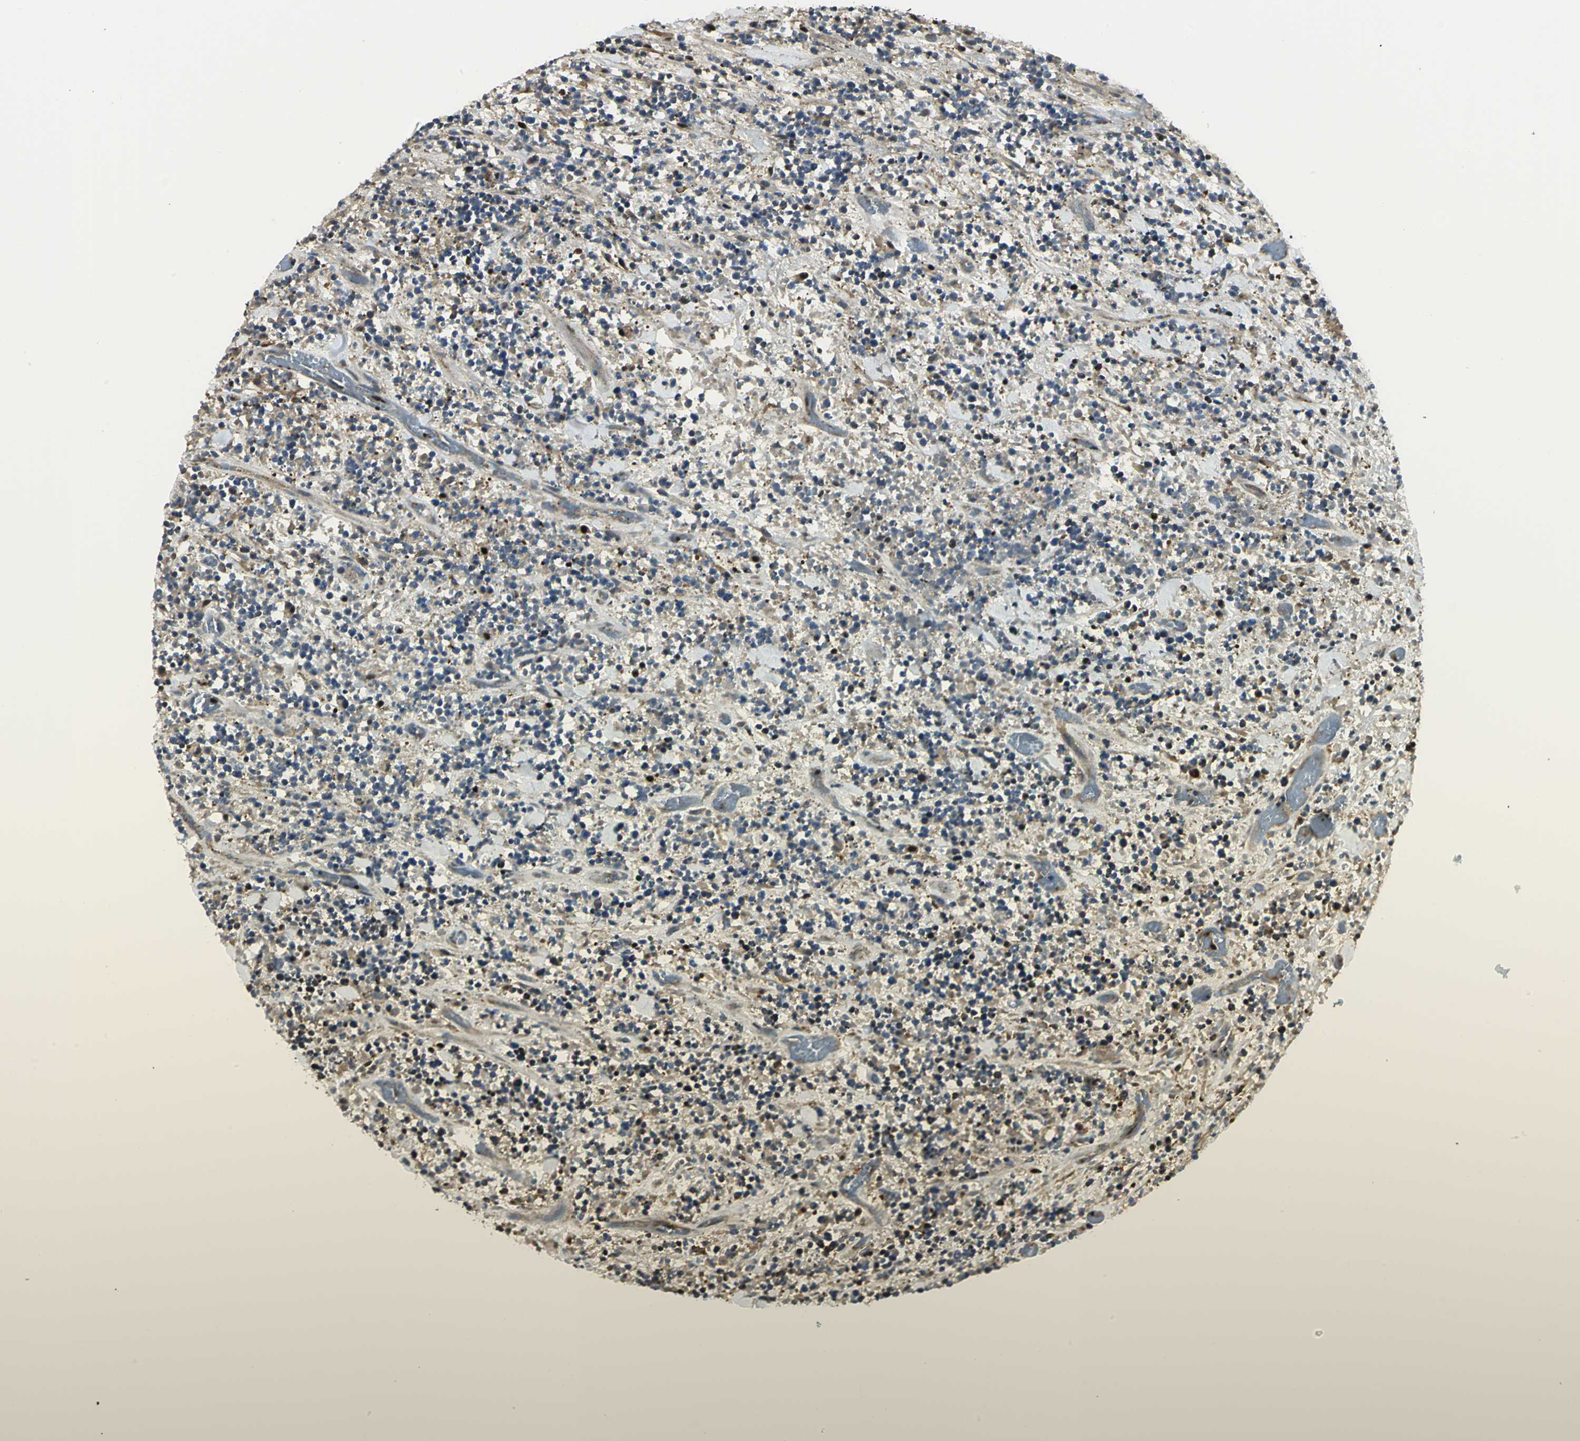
{"staining": {"intensity": "moderate", "quantity": "25%-75%", "location": "cytoplasmic/membranous"}, "tissue": "lymphoma", "cell_type": "Tumor cells", "image_type": "cancer", "snomed": [{"axis": "morphology", "description": "Malignant lymphoma, non-Hodgkin's type, High grade"}, {"axis": "topography", "description": "Soft tissue"}], "caption": "A high-resolution image shows IHC staining of lymphoma, which displays moderate cytoplasmic/membranous expression in approximately 25%-75% of tumor cells. (Brightfield microscopy of DAB IHC at high magnification).", "gene": "EEA1", "patient": {"sex": "male", "age": 18}}